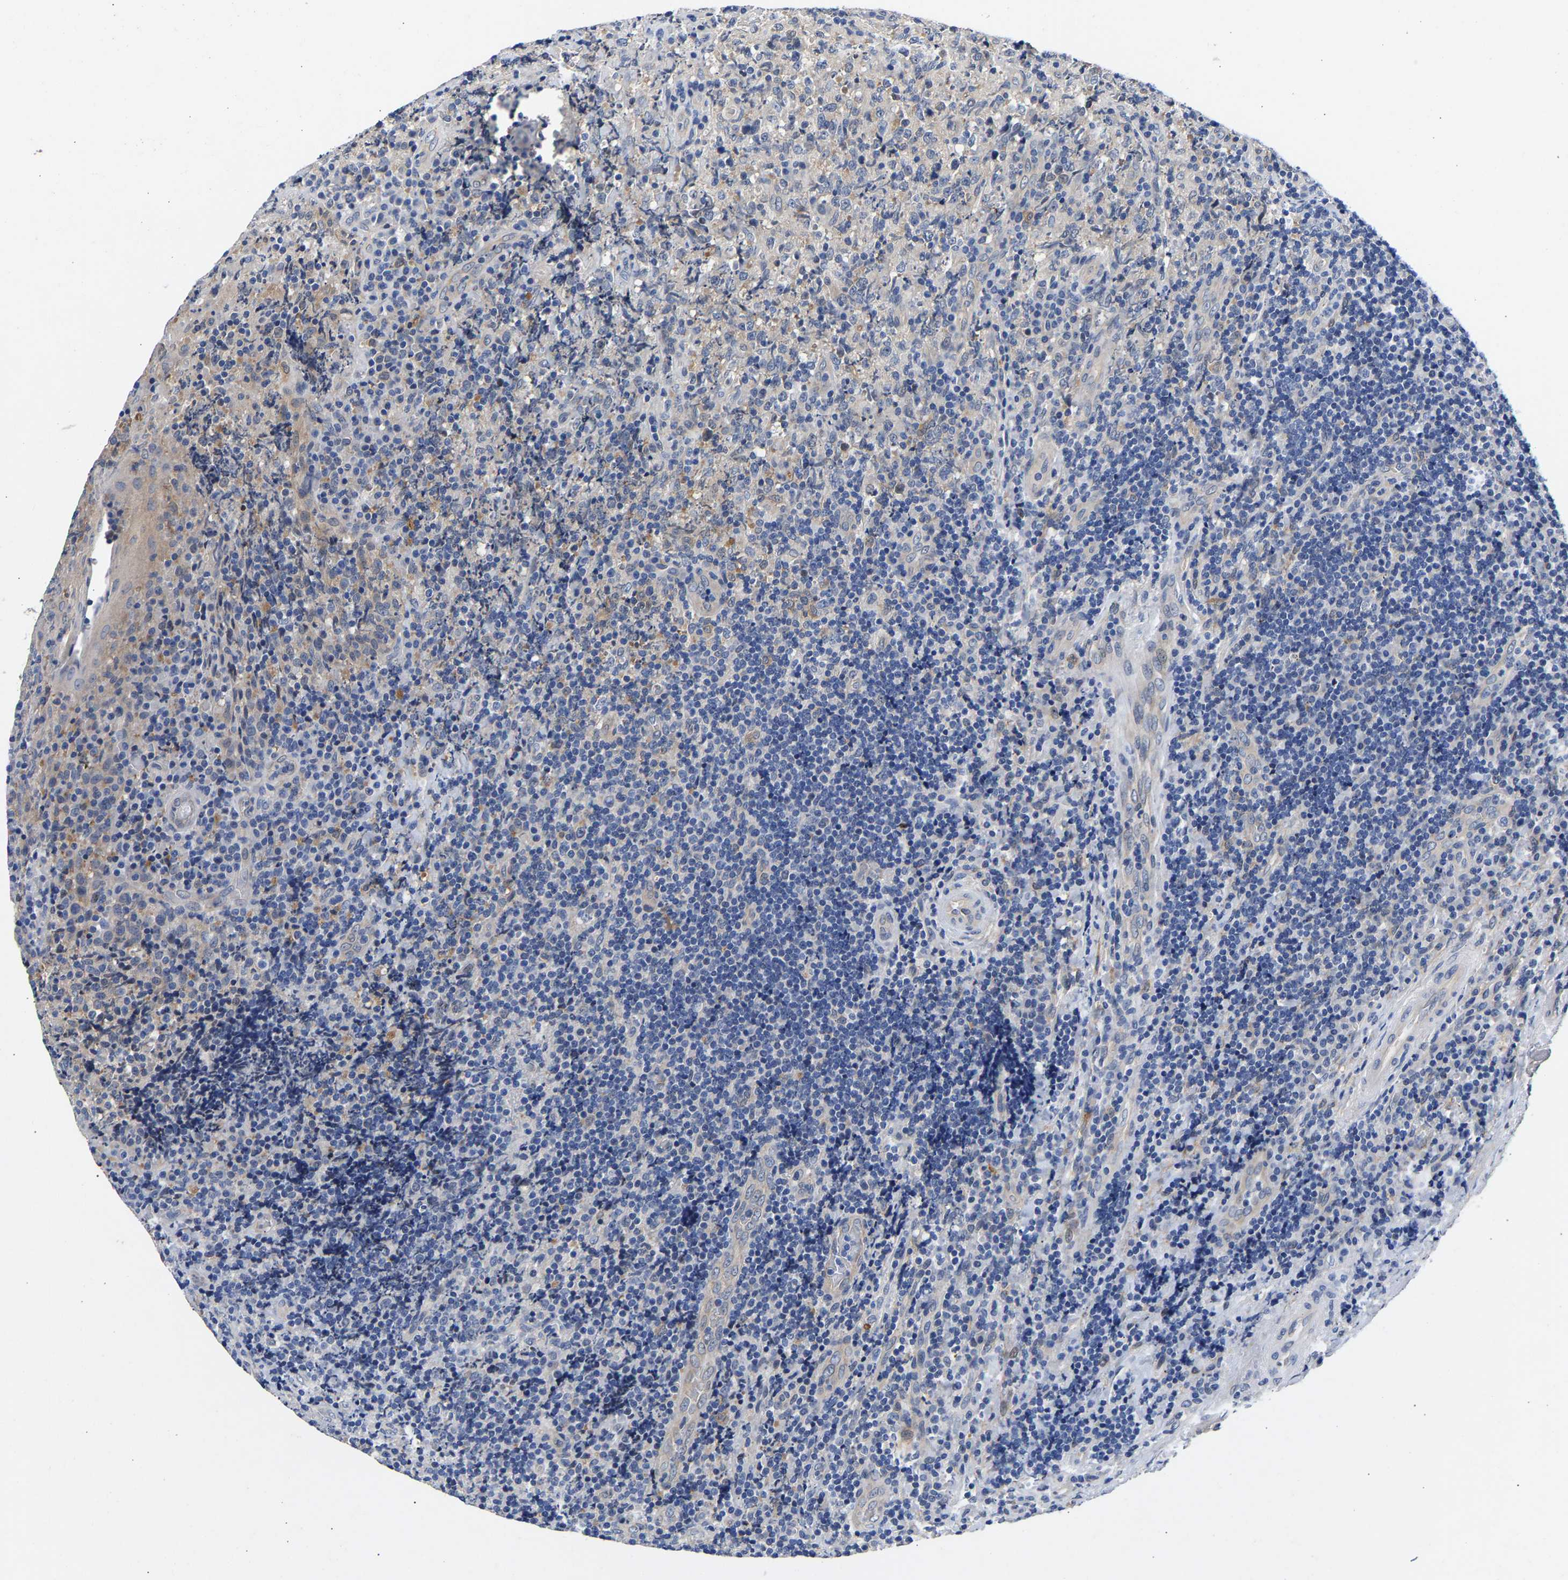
{"staining": {"intensity": "negative", "quantity": "none", "location": "none"}, "tissue": "lymphoma", "cell_type": "Tumor cells", "image_type": "cancer", "snomed": [{"axis": "morphology", "description": "Malignant lymphoma, non-Hodgkin's type, High grade"}, {"axis": "topography", "description": "Tonsil"}], "caption": "IHC of lymphoma demonstrates no staining in tumor cells.", "gene": "CCDC6", "patient": {"sex": "female", "age": 36}}